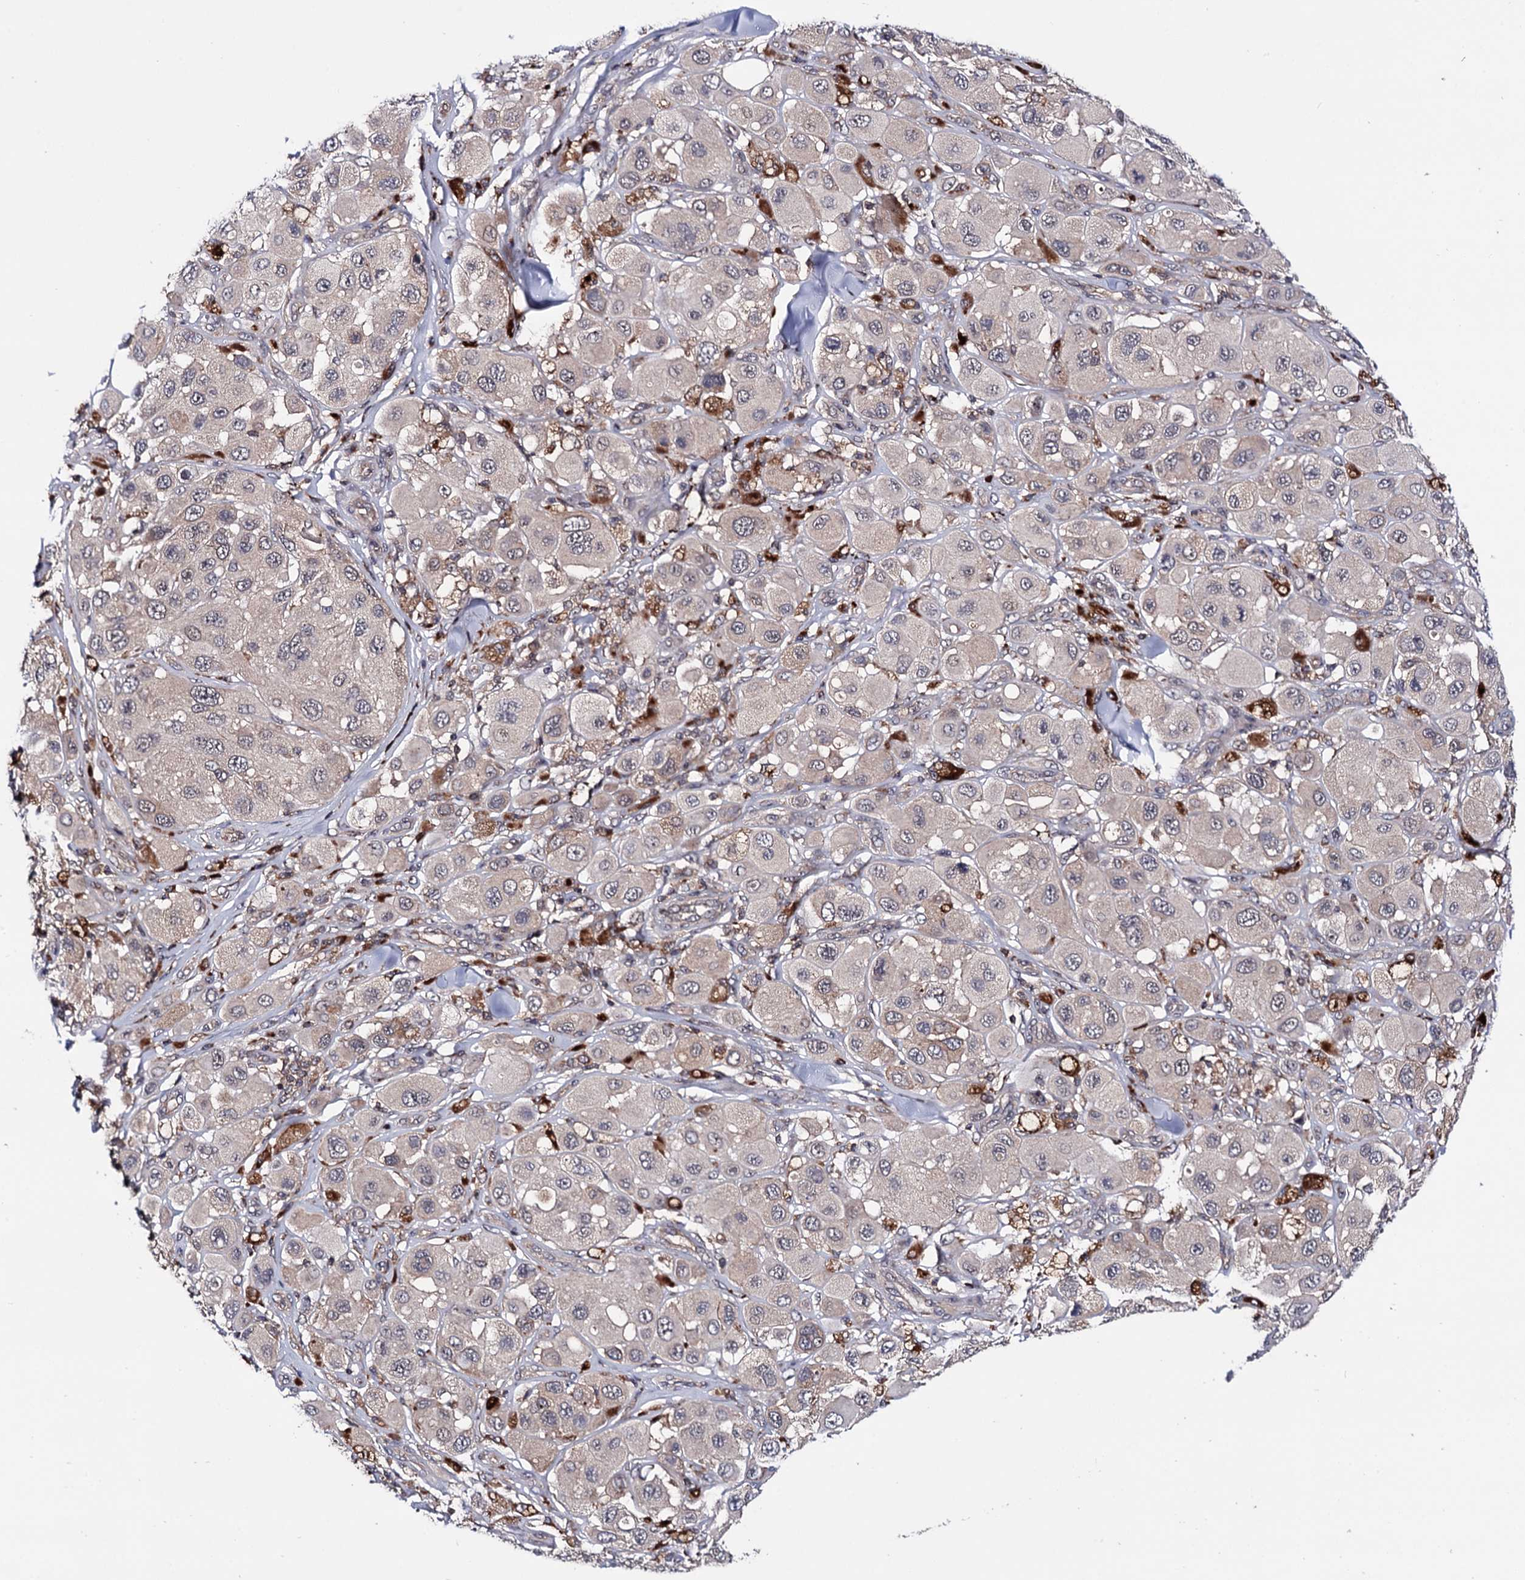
{"staining": {"intensity": "negative", "quantity": "none", "location": "none"}, "tissue": "melanoma", "cell_type": "Tumor cells", "image_type": "cancer", "snomed": [{"axis": "morphology", "description": "Malignant melanoma, Metastatic site"}, {"axis": "topography", "description": "Skin"}], "caption": "This histopathology image is of melanoma stained with IHC to label a protein in brown with the nuclei are counter-stained blue. There is no staining in tumor cells.", "gene": "MICAL2", "patient": {"sex": "male", "age": 41}}